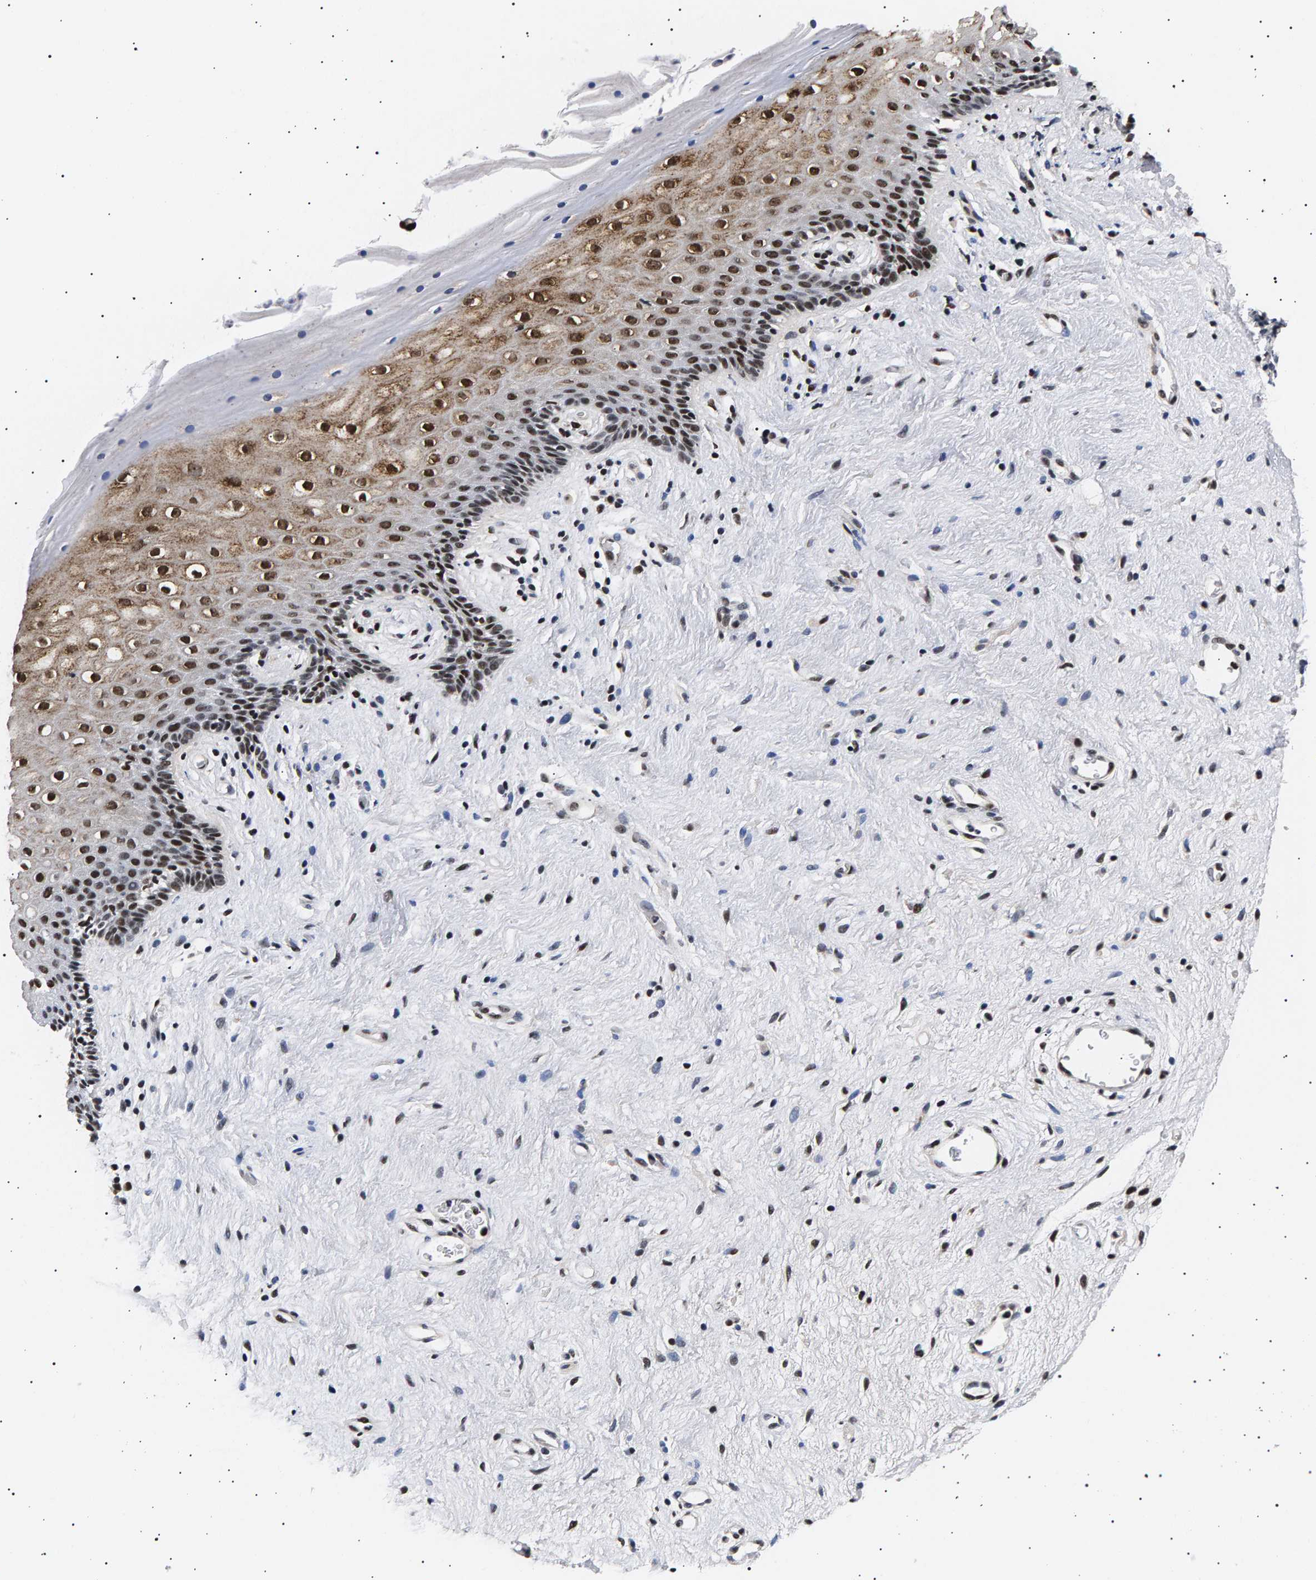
{"staining": {"intensity": "strong", "quantity": "25%-75%", "location": "cytoplasmic/membranous,nuclear"}, "tissue": "vagina", "cell_type": "Squamous epithelial cells", "image_type": "normal", "snomed": [{"axis": "morphology", "description": "Normal tissue, NOS"}, {"axis": "topography", "description": "Vagina"}], "caption": "A high amount of strong cytoplasmic/membranous,nuclear expression is identified in about 25%-75% of squamous epithelial cells in benign vagina. Nuclei are stained in blue.", "gene": "ANKRD40", "patient": {"sex": "female", "age": 44}}